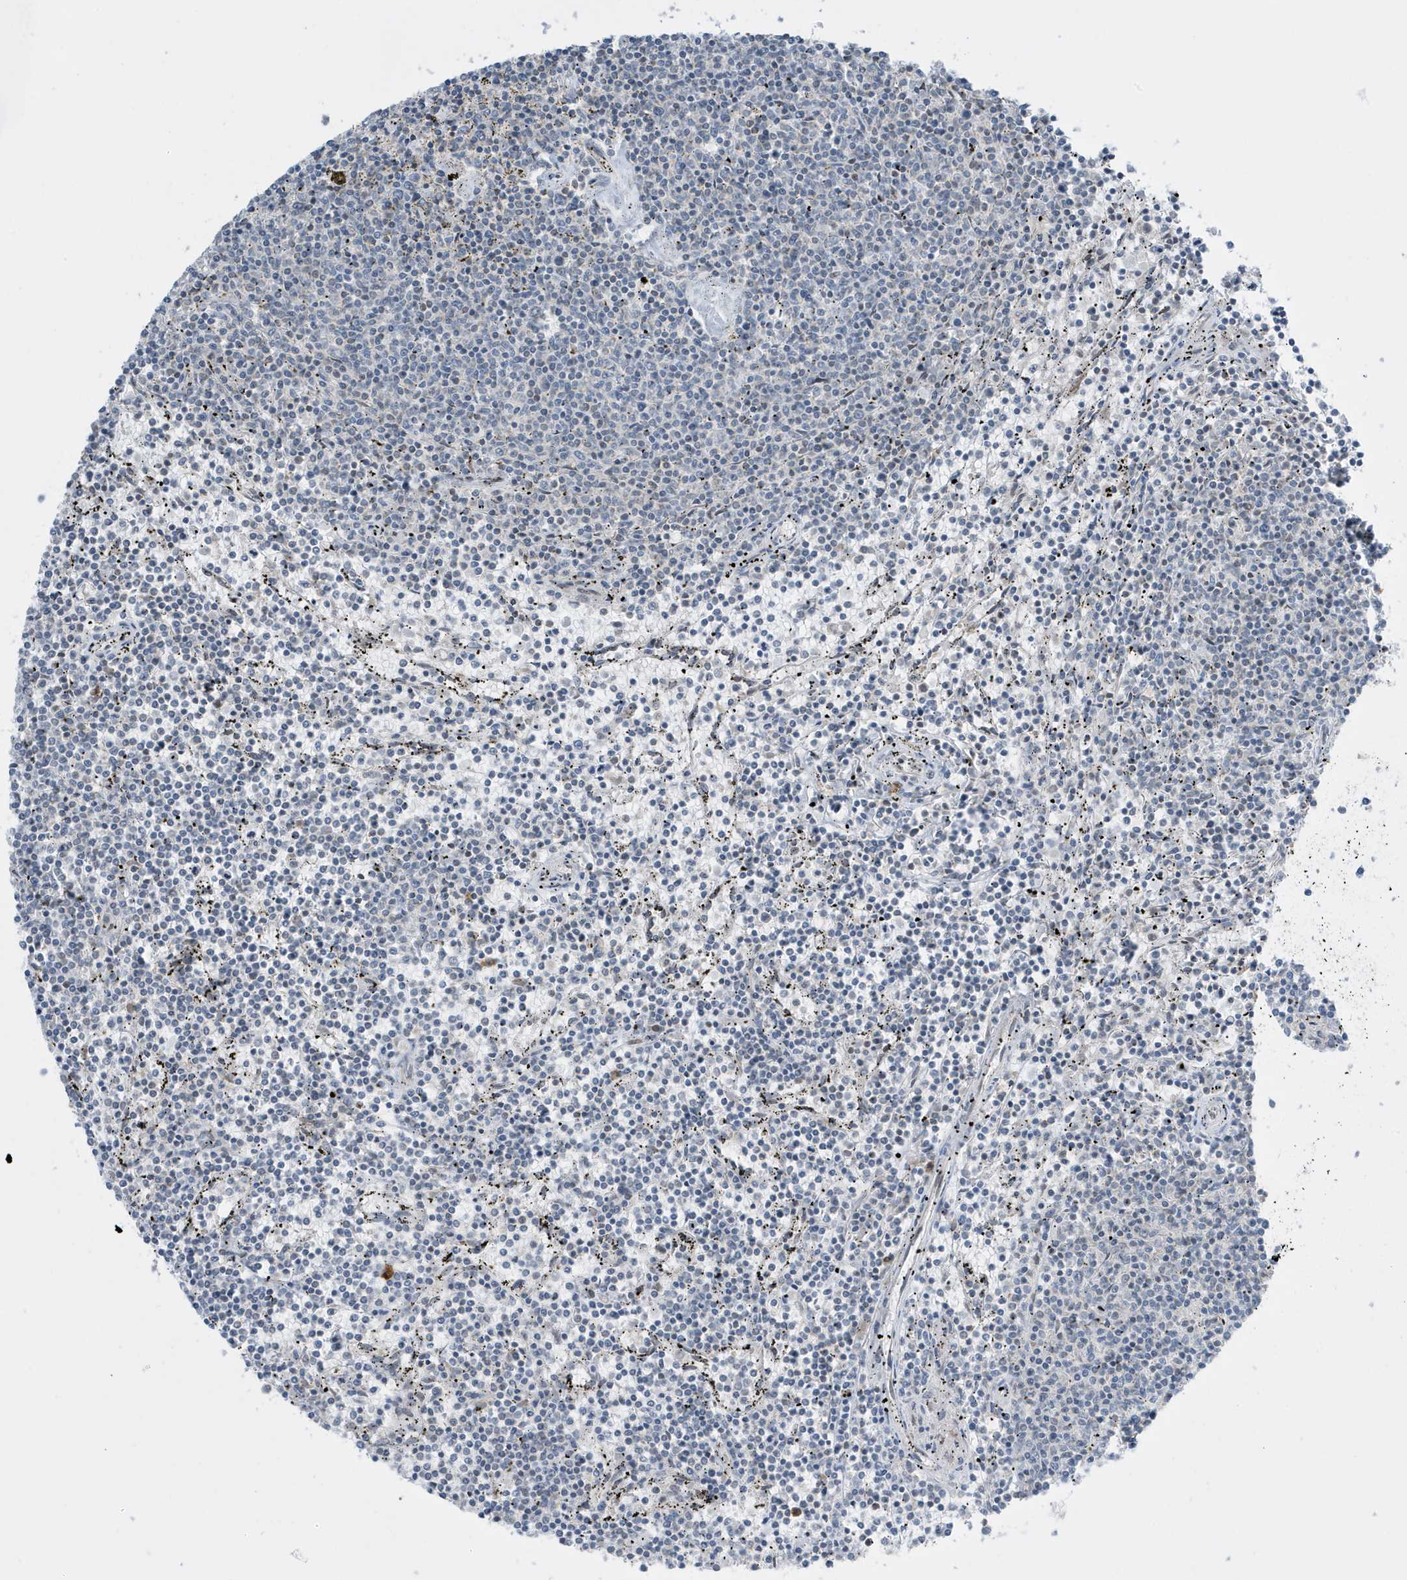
{"staining": {"intensity": "negative", "quantity": "none", "location": "none"}, "tissue": "lymphoma", "cell_type": "Tumor cells", "image_type": "cancer", "snomed": [{"axis": "morphology", "description": "Malignant lymphoma, non-Hodgkin's type, Low grade"}, {"axis": "topography", "description": "Spleen"}], "caption": "Immunohistochemistry histopathology image of neoplastic tissue: lymphoma stained with DAB reveals no significant protein expression in tumor cells.", "gene": "FNDC1", "patient": {"sex": "female", "age": 50}}